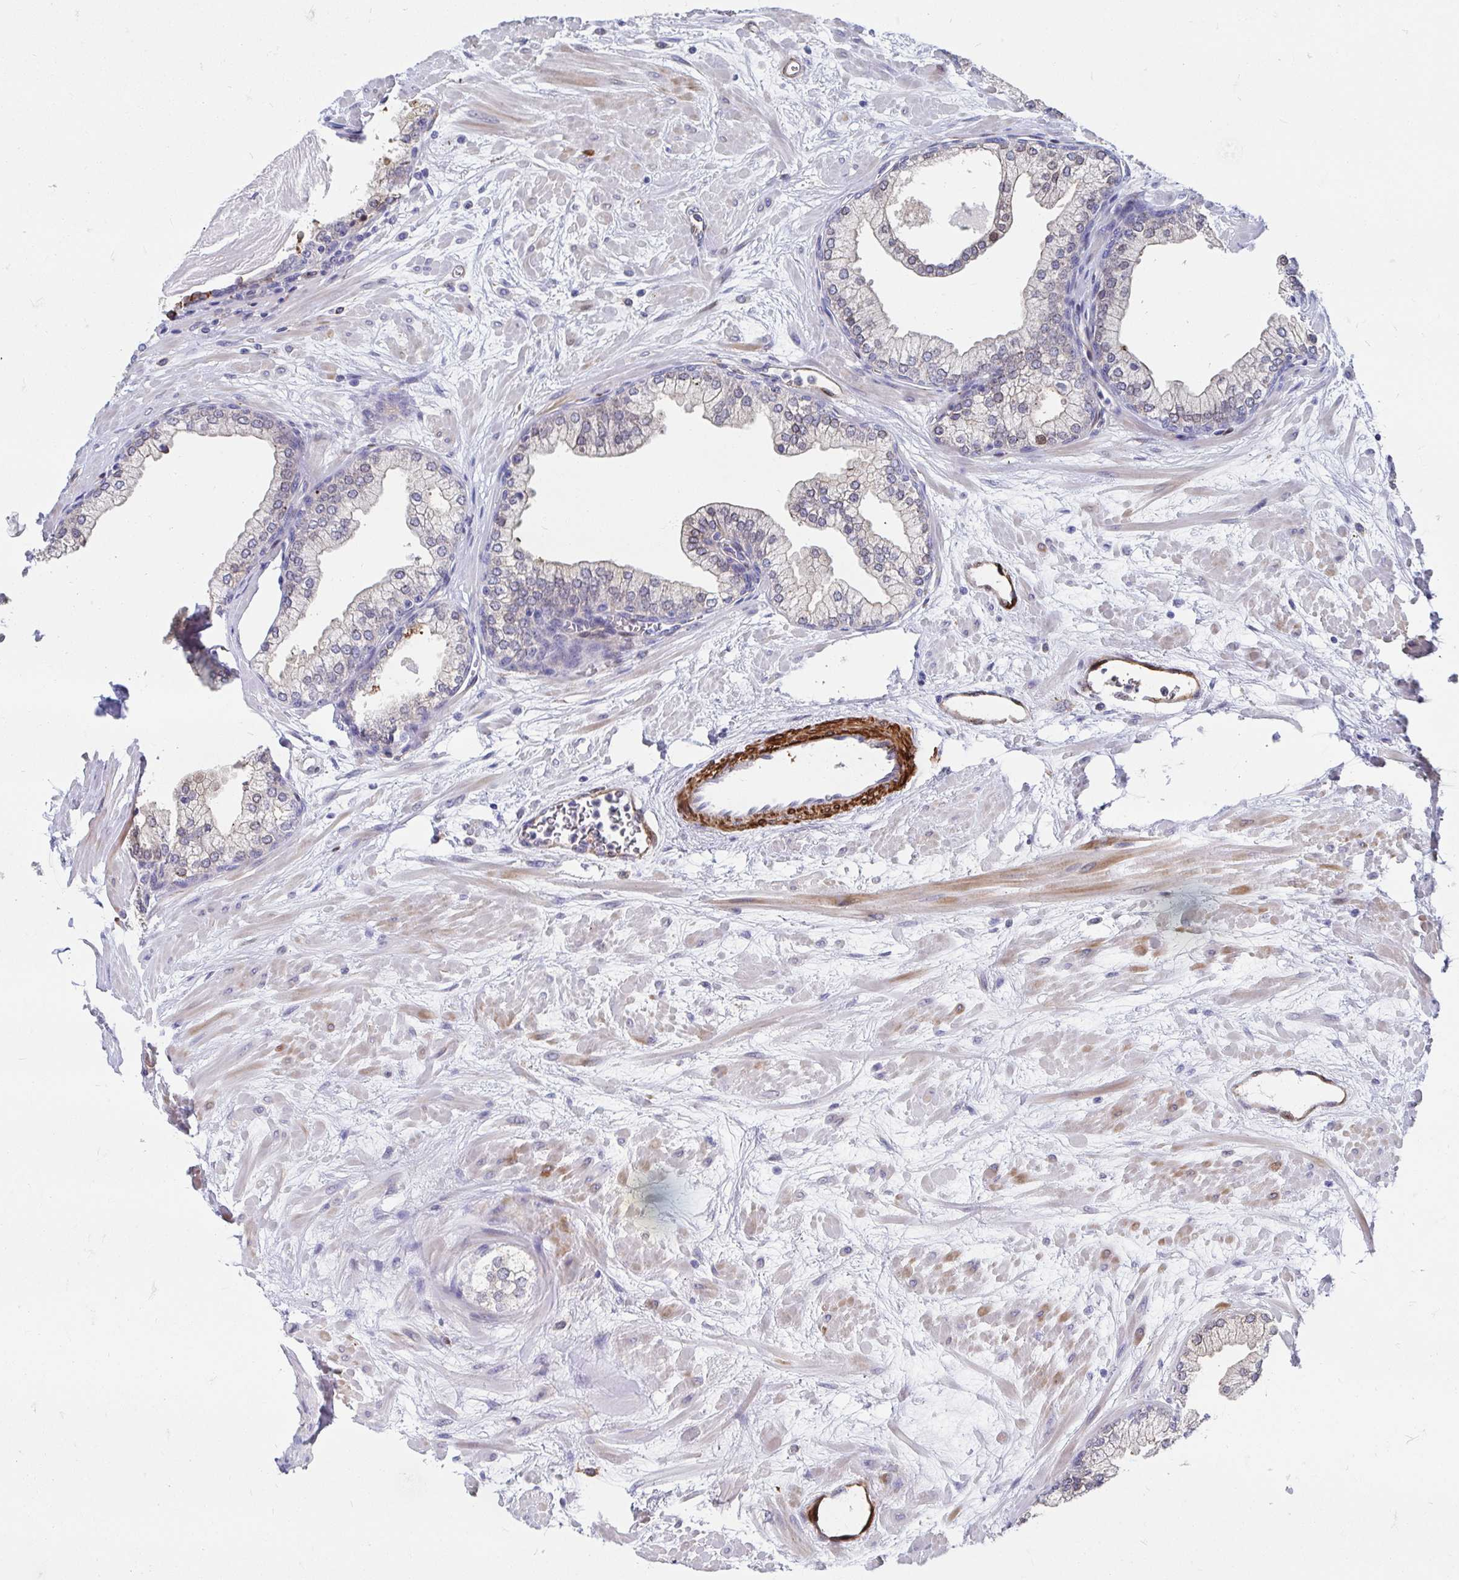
{"staining": {"intensity": "strong", "quantity": "25%-75%", "location": "cytoplasmic/membranous"}, "tissue": "prostate", "cell_type": "Glandular cells", "image_type": "normal", "snomed": [{"axis": "morphology", "description": "Normal tissue, NOS"}, {"axis": "topography", "description": "Prostate"}, {"axis": "topography", "description": "Peripheral nerve tissue"}], "caption": "Immunohistochemistry (IHC) (DAB) staining of normal prostate exhibits strong cytoplasmic/membranous protein staining in about 25%-75% of glandular cells.", "gene": "CDKL1", "patient": {"sex": "male", "age": 61}}